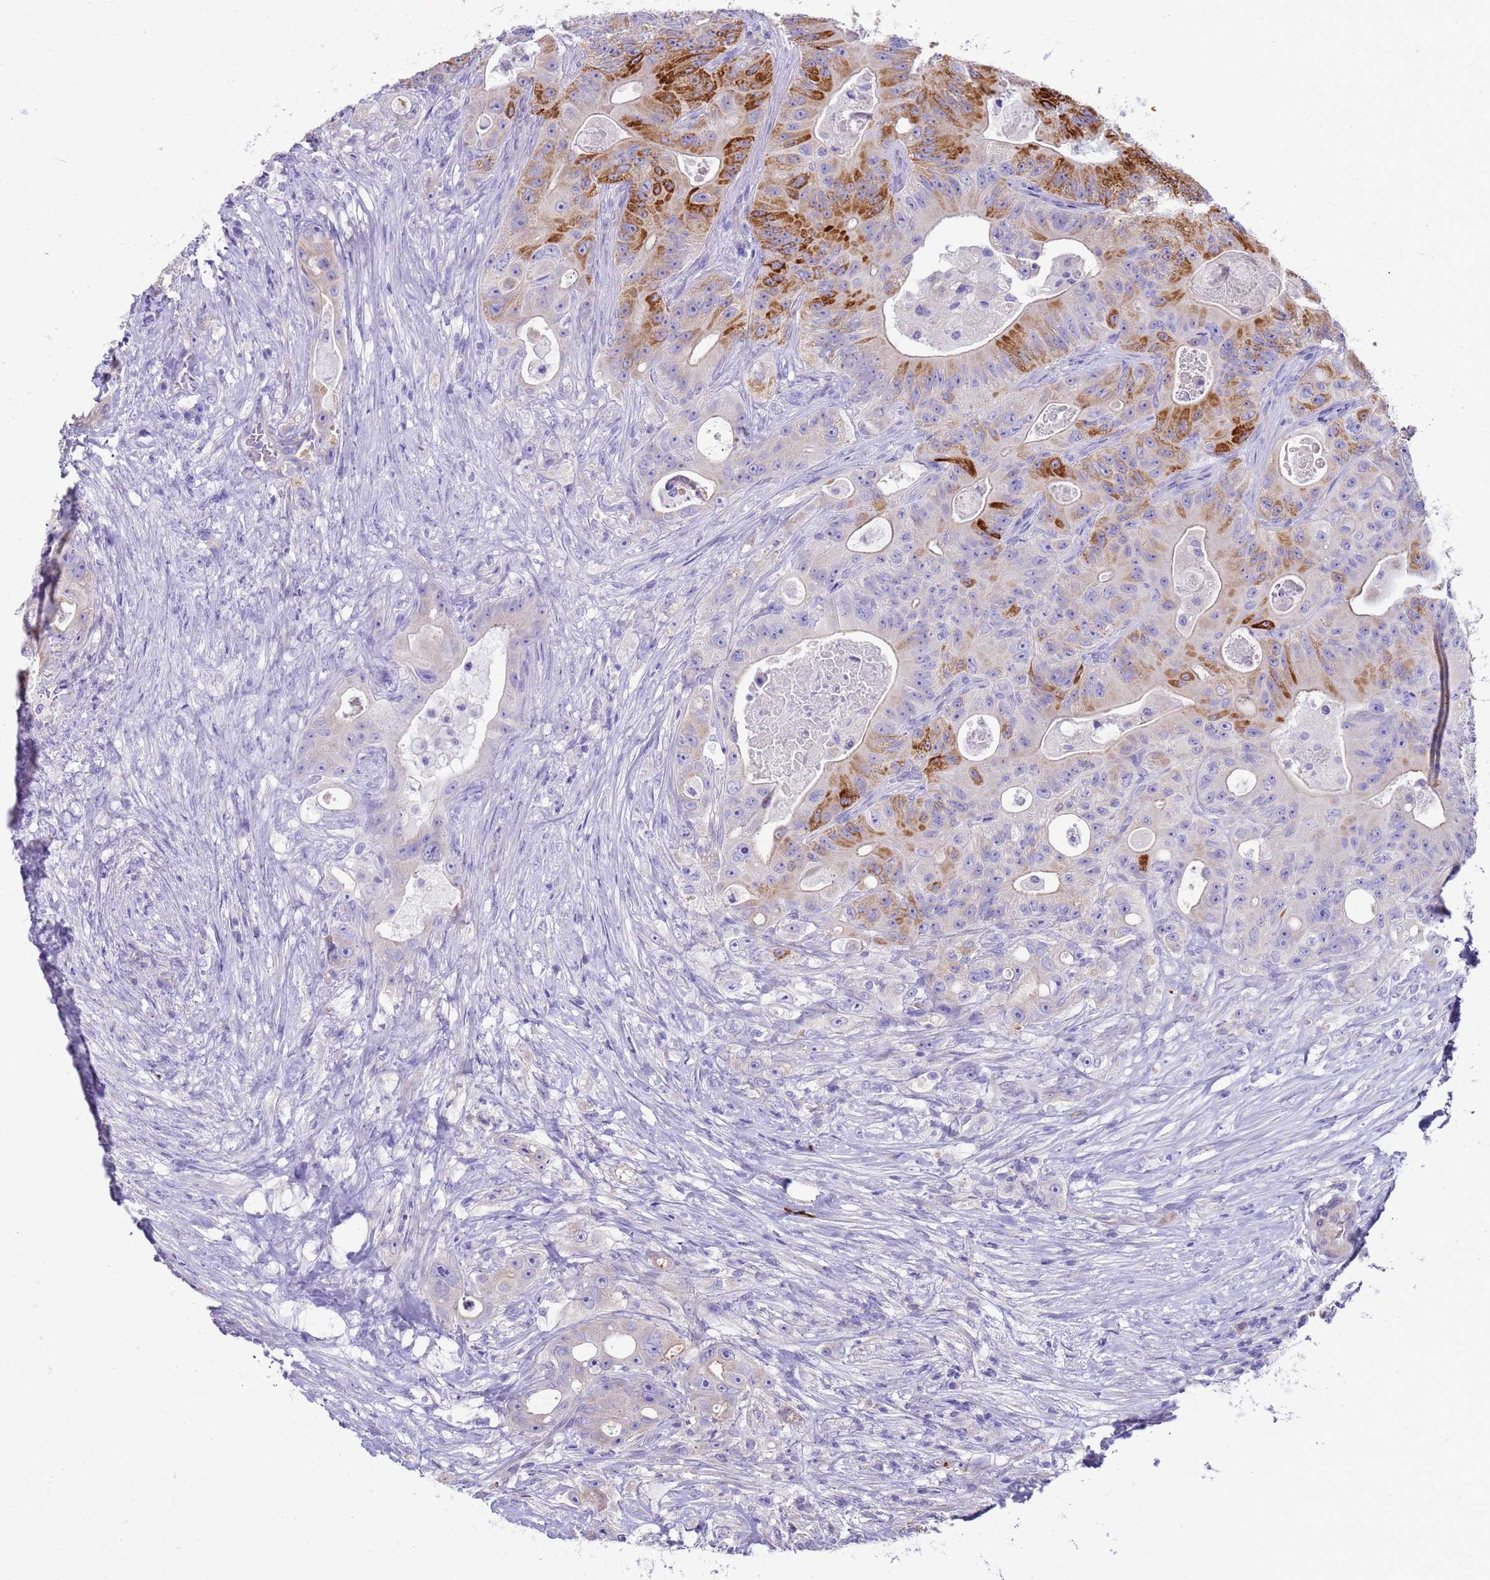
{"staining": {"intensity": "strong", "quantity": "<25%", "location": "cytoplasmic/membranous"}, "tissue": "colorectal cancer", "cell_type": "Tumor cells", "image_type": "cancer", "snomed": [{"axis": "morphology", "description": "Adenocarcinoma, NOS"}, {"axis": "topography", "description": "Colon"}], "caption": "Protein staining exhibits strong cytoplasmic/membranous staining in about <25% of tumor cells in colorectal cancer.", "gene": "RIPPLY2", "patient": {"sex": "female", "age": 46}}